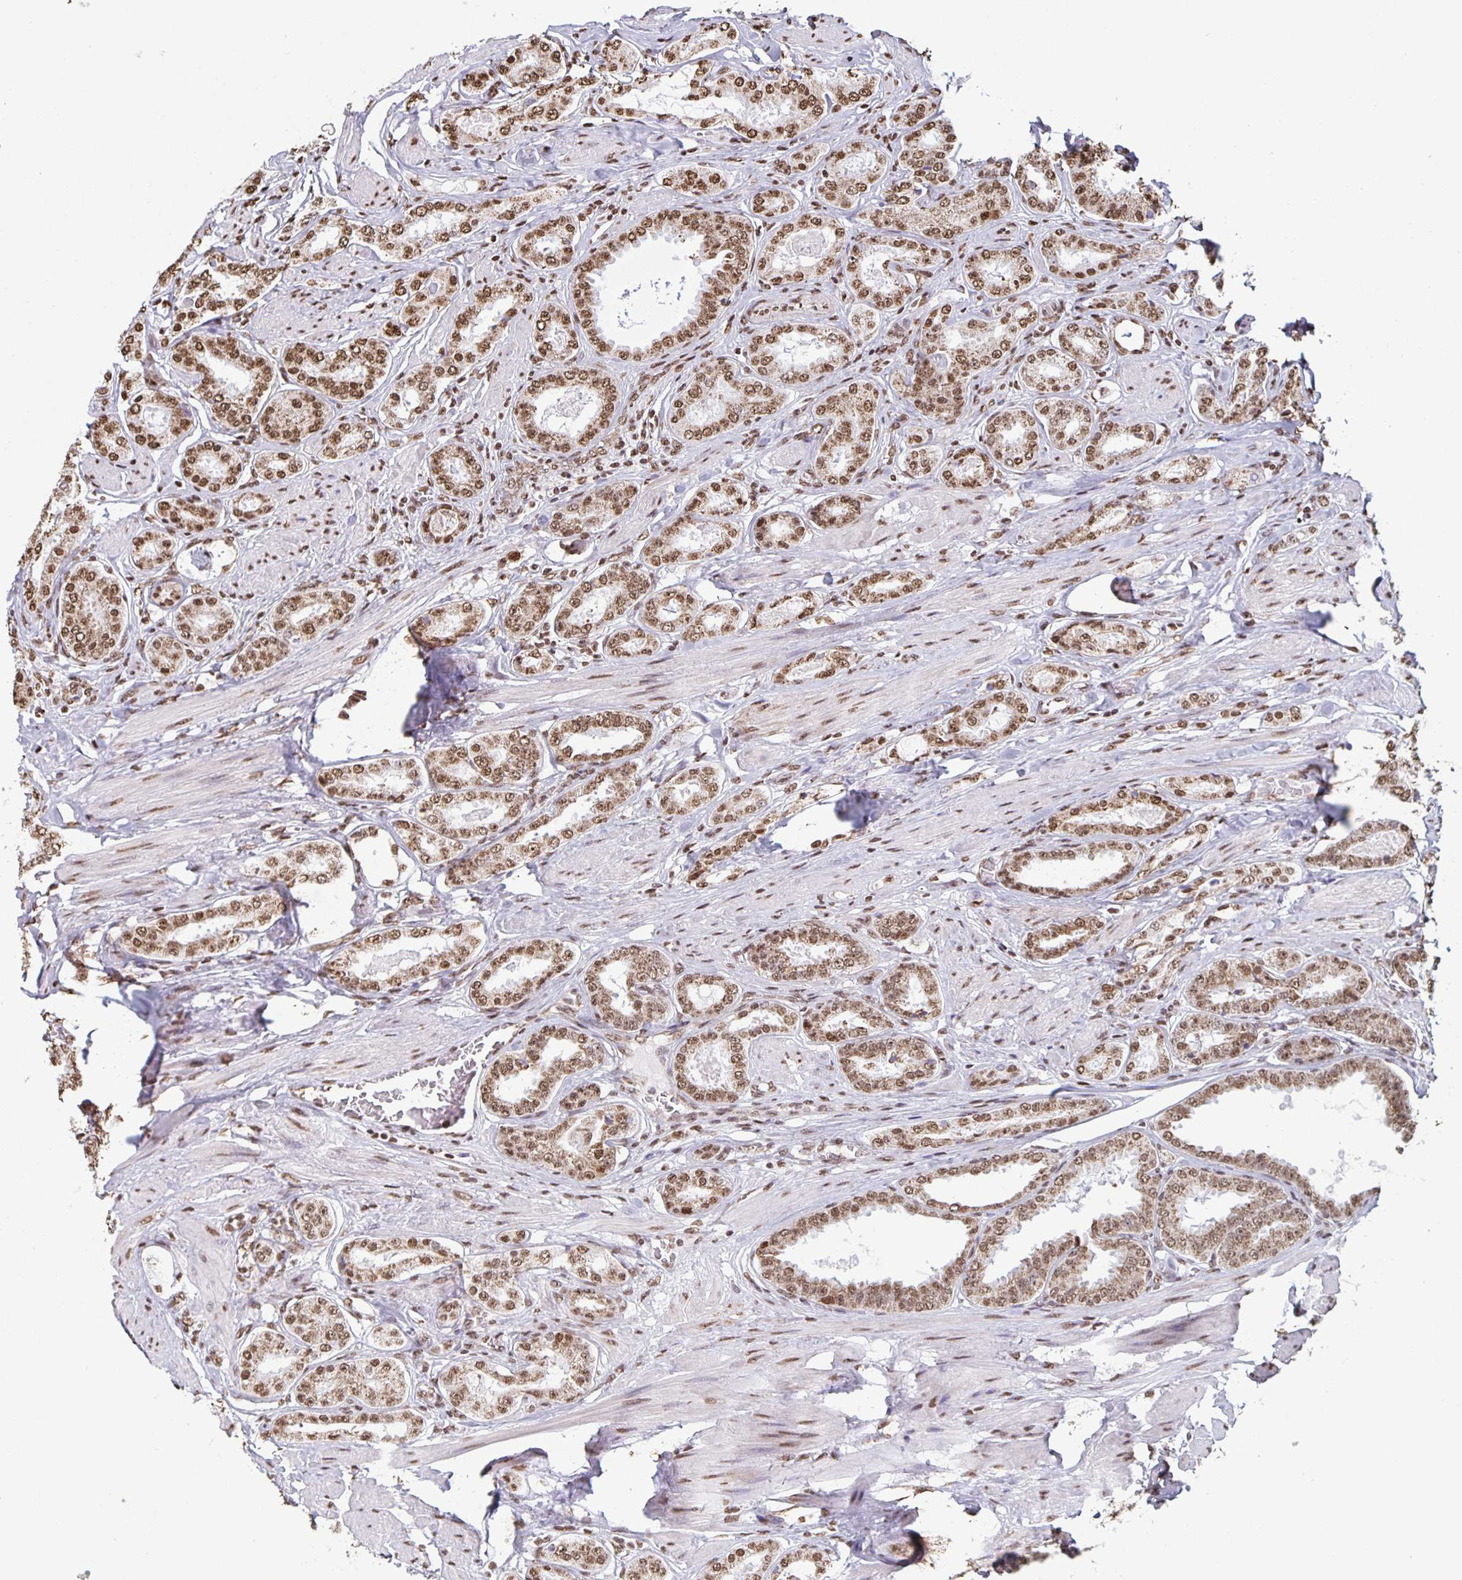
{"staining": {"intensity": "moderate", "quantity": ">75%", "location": "cytoplasmic/membranous,nuclear"}, "tissue": "prostate cancer", "cell_type": "Tumor cells", "image_type": "cancer", "snomed": [{"axis": "morphology", "description": "Adenocarcinoma, High grade"}, {"axis": "topography", "description": "Prostate"}], "caption": "This is a photomicrograph of IHC staining of high-grade adenocarcinoma (prostate), which shows moderate expression in the cytoplasmic/membranous and nuclear of tumor cells.", "gene": "DUT", "patient": {"sex": "male", "age": 63}}